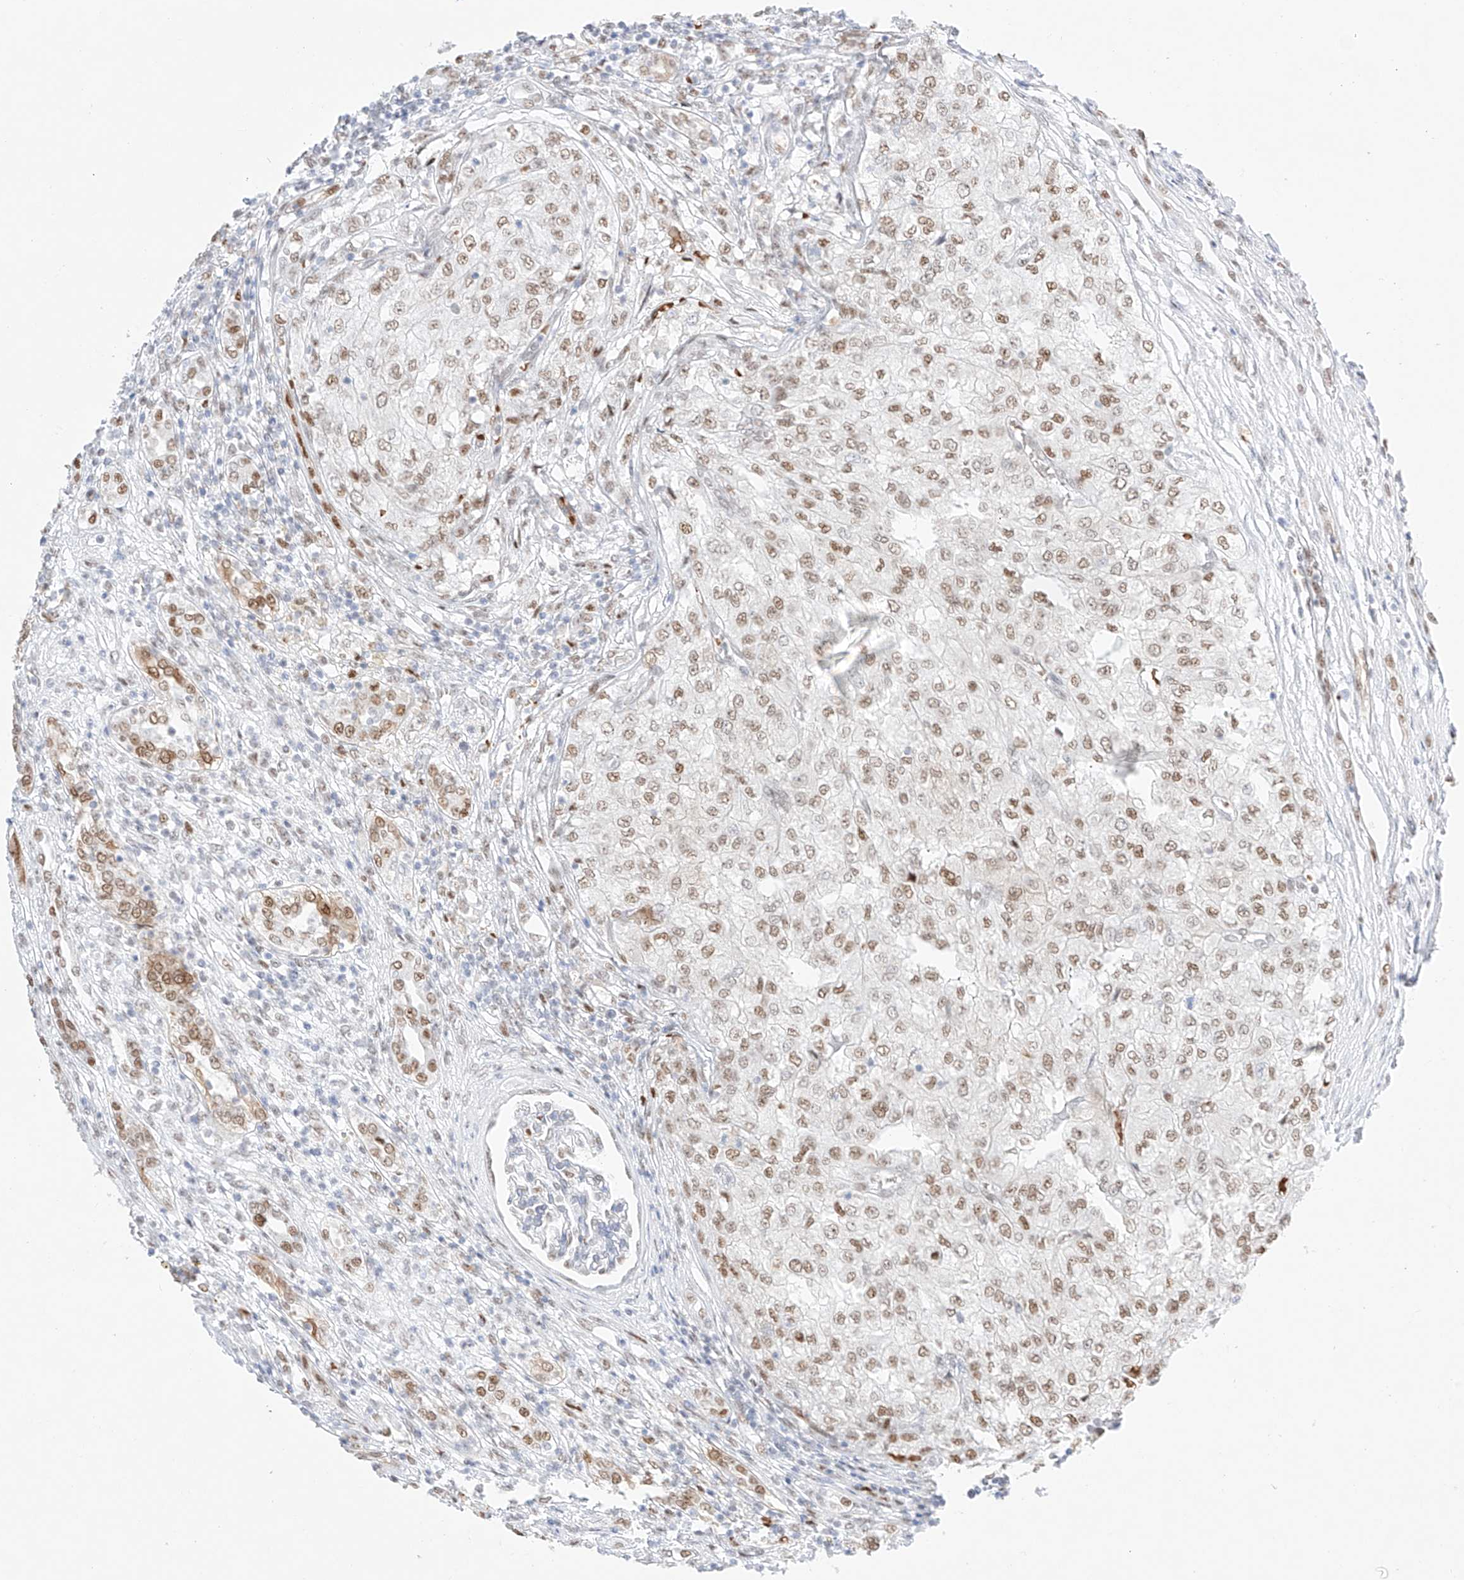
{"staining": {"intensity": "moderate", "quantity": ">75%", "location": "nuclear"}, "tissue": "renal cancer", "cell_type": "Tumor cells", "image_type": "cancer", "snomed": [{"axis": "morphology", "description": "Adenocarcinoma, NOS"}, {"axis": "topography", "description": "Kidney"}], "caption": "Adenocarcinoma (renal) stained with a brown dye demonstrates moderate nuclear positive expression in approximately >75% of tumor cells.", "gene": "APIP", "patient": {"sex": "female", "age": 54}}